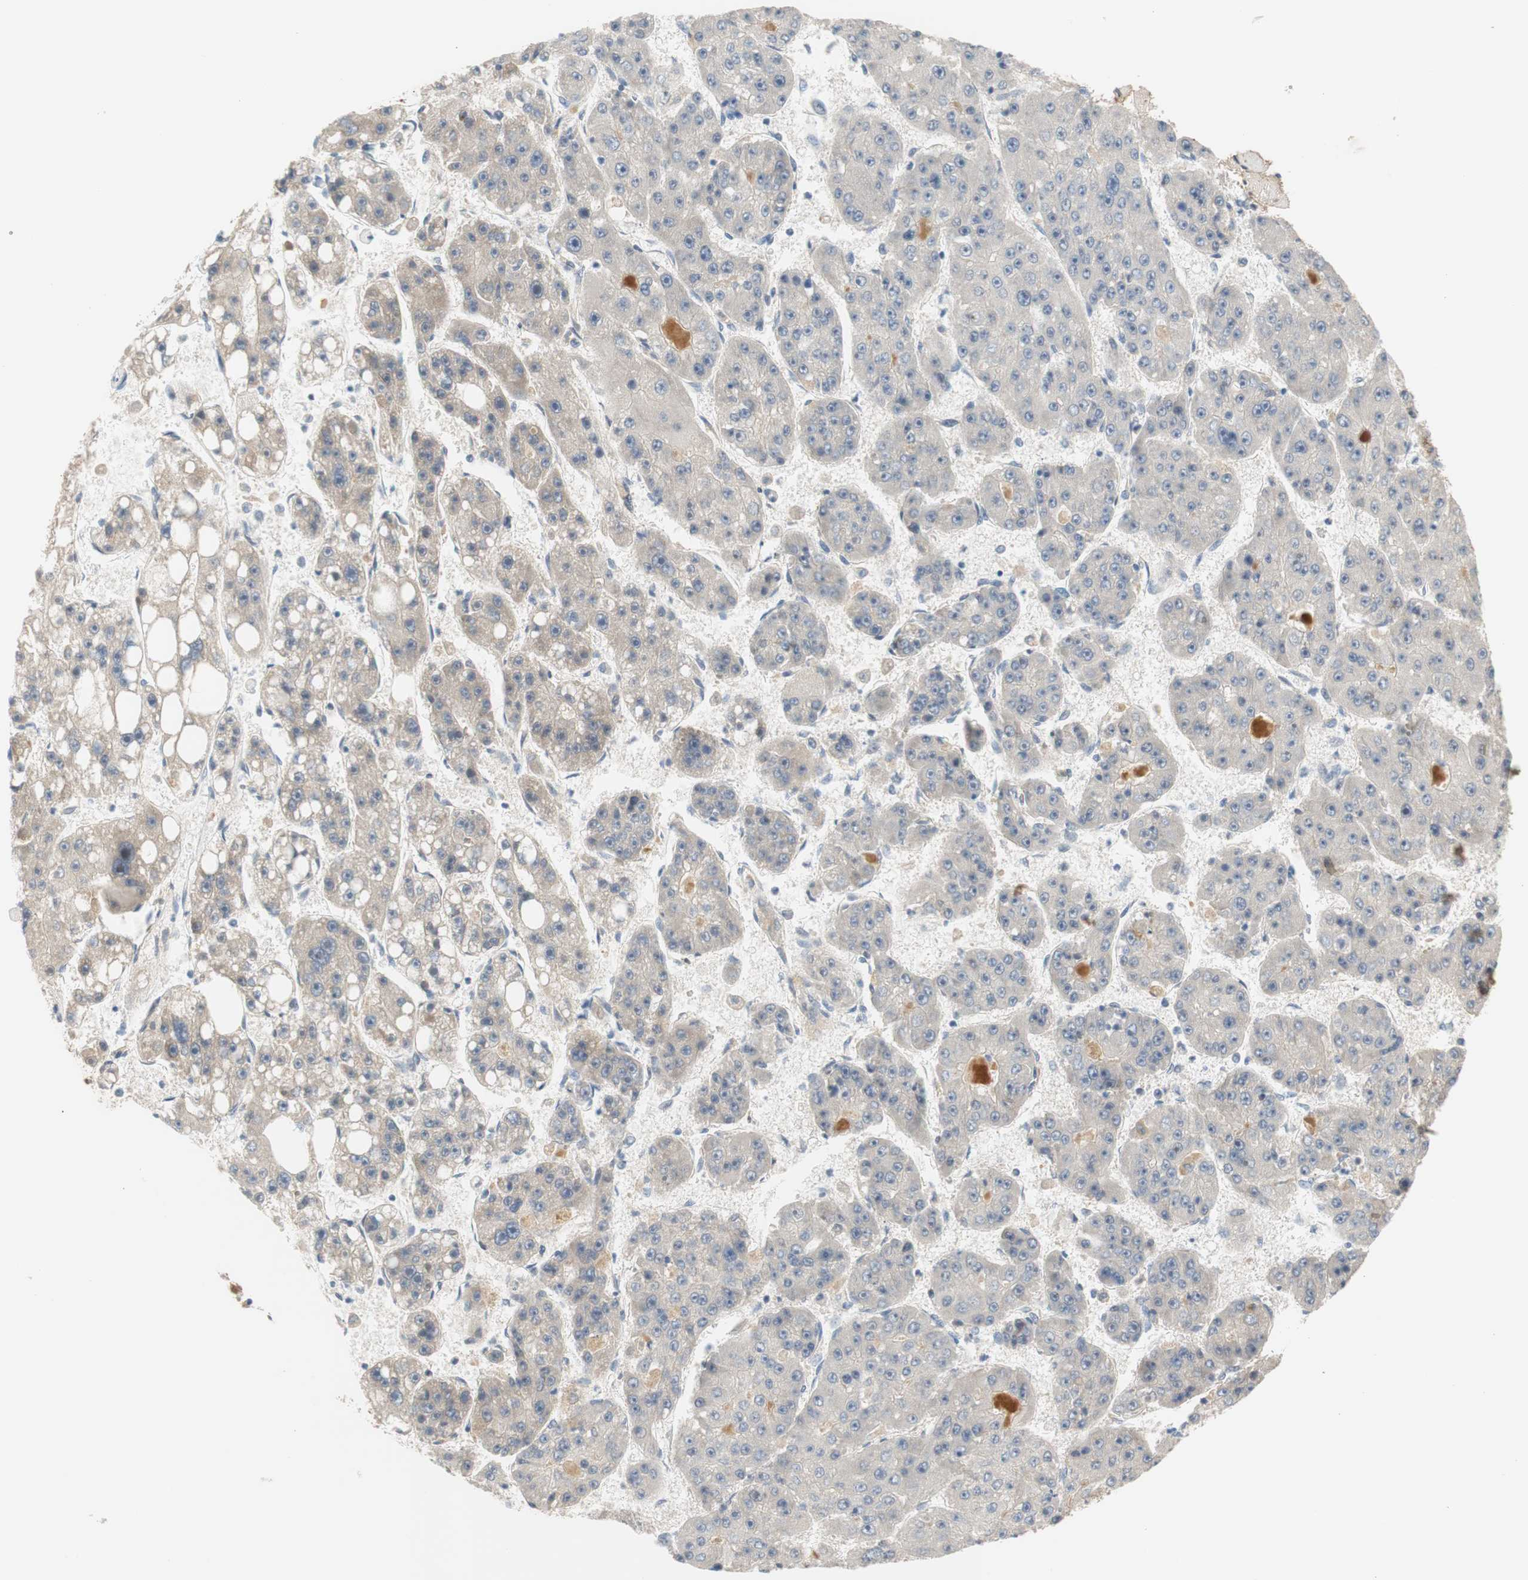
{"staining": {"intensity": "weak", "quantity": "25%-75%", "location": "cytoplasmic/membranous"}, "tissue": "liver cancer", "cell_type": "Tumor cells", "image_type": "cancer", "snomed": [{"axis": "morphology", "description": "Carcinoma, Hepatocellular, NOS"}, {"axis": "topography", "description": "Liver"}], "caption": "Approximately 25%-75% of tumor cells in human liver hepatocellular carcinoma display weak cytoplasmic/membranous protein staining as visualized by brown immunohistochemical staining.", "gene": "COL12A1", "patient": {"sex": "female", "age": 61}}